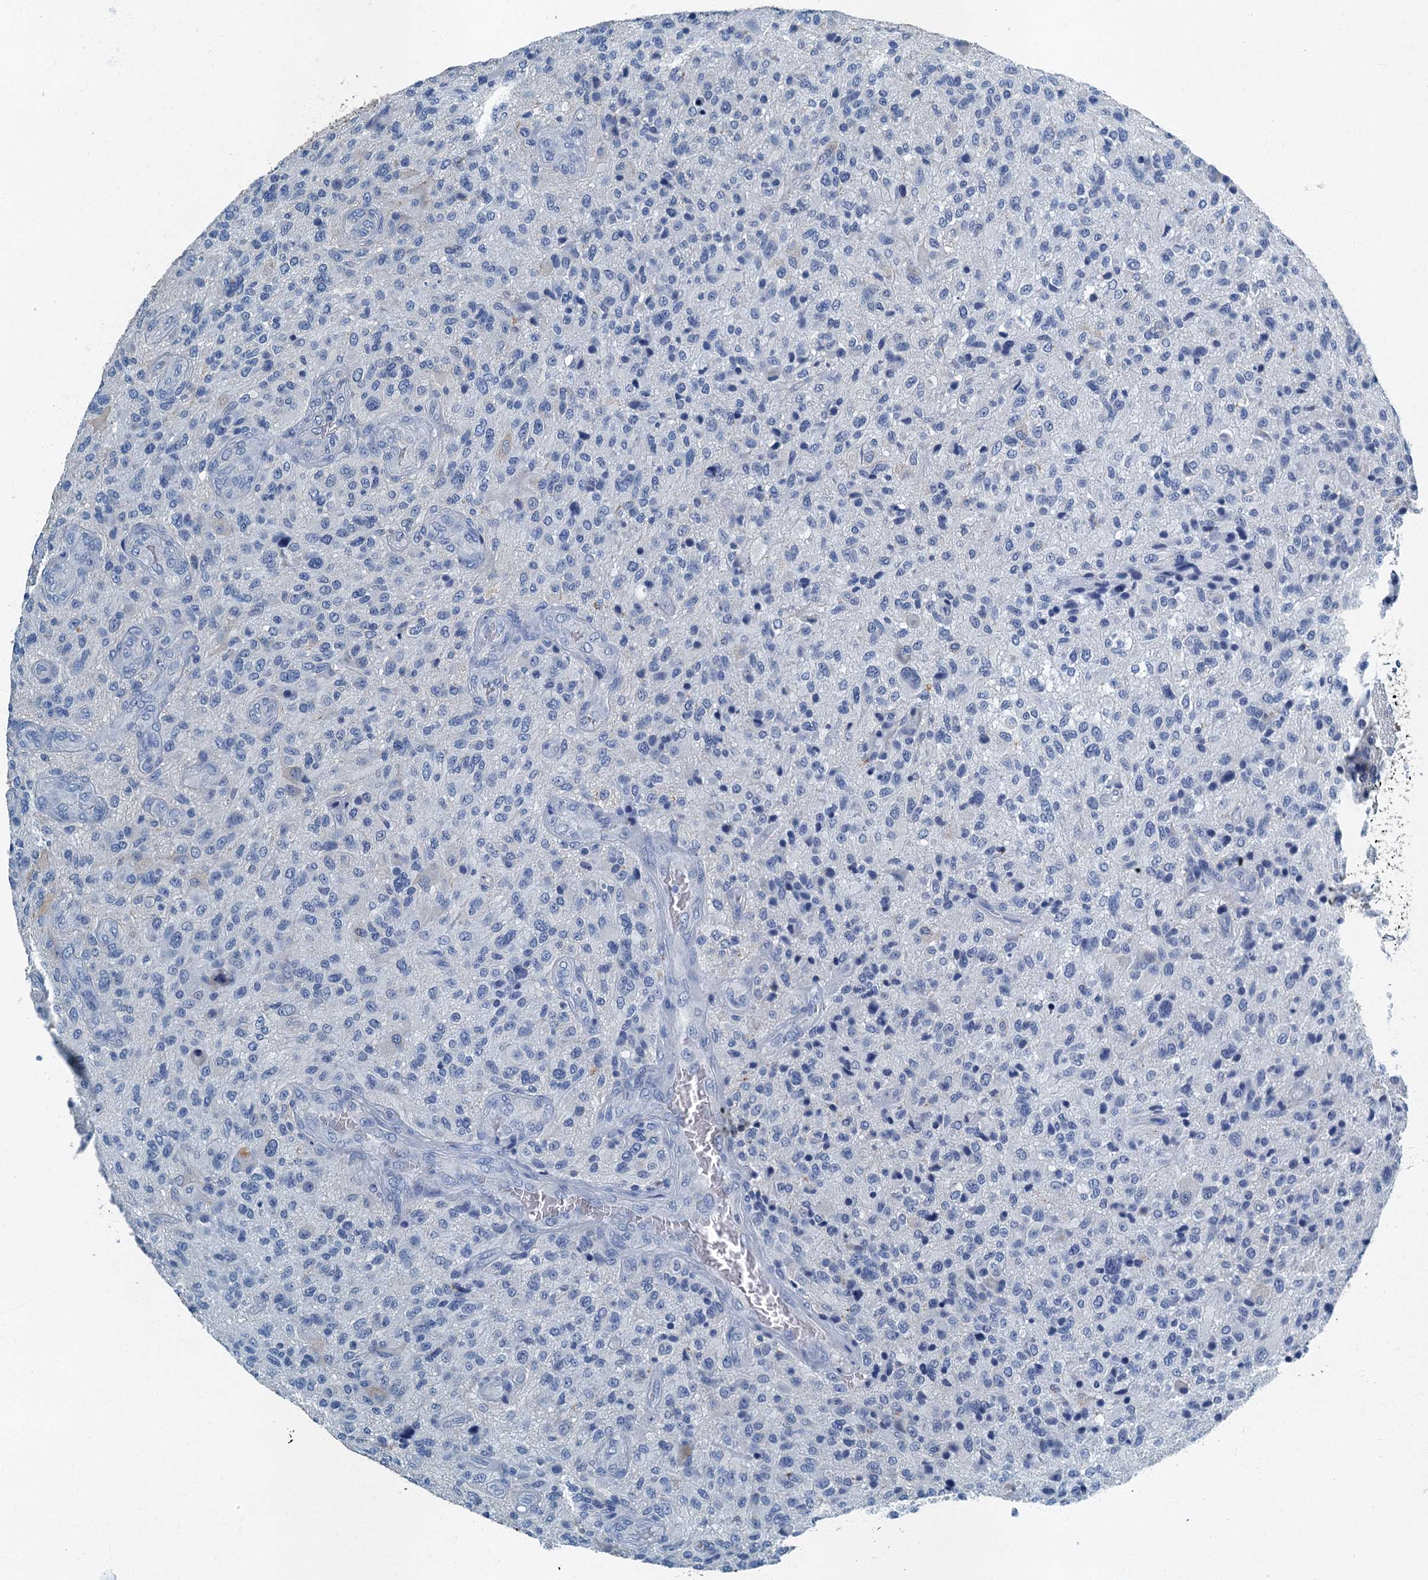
{"staining": {"intensity": "negative", "quantity": "none", "location": "none"}, "tissue": "glioma", "cell_type": "Tumor cells", "image_type": "cancer", "snomed": [{"axis": "morphology", "description": "Glioma, malignant, High grade"}, {"axis": "topography", "description": "Brain"}], "caption": "The image exhibits no staining of tumor cells in malignant glioma (high-grade). (DAB (3,3'-diaminobenzidine) immunohistochemistry (IHC) with hematoxylin counter stain).", "gene": "GADL1", "patient": {"sex": "male", "age": 47}}